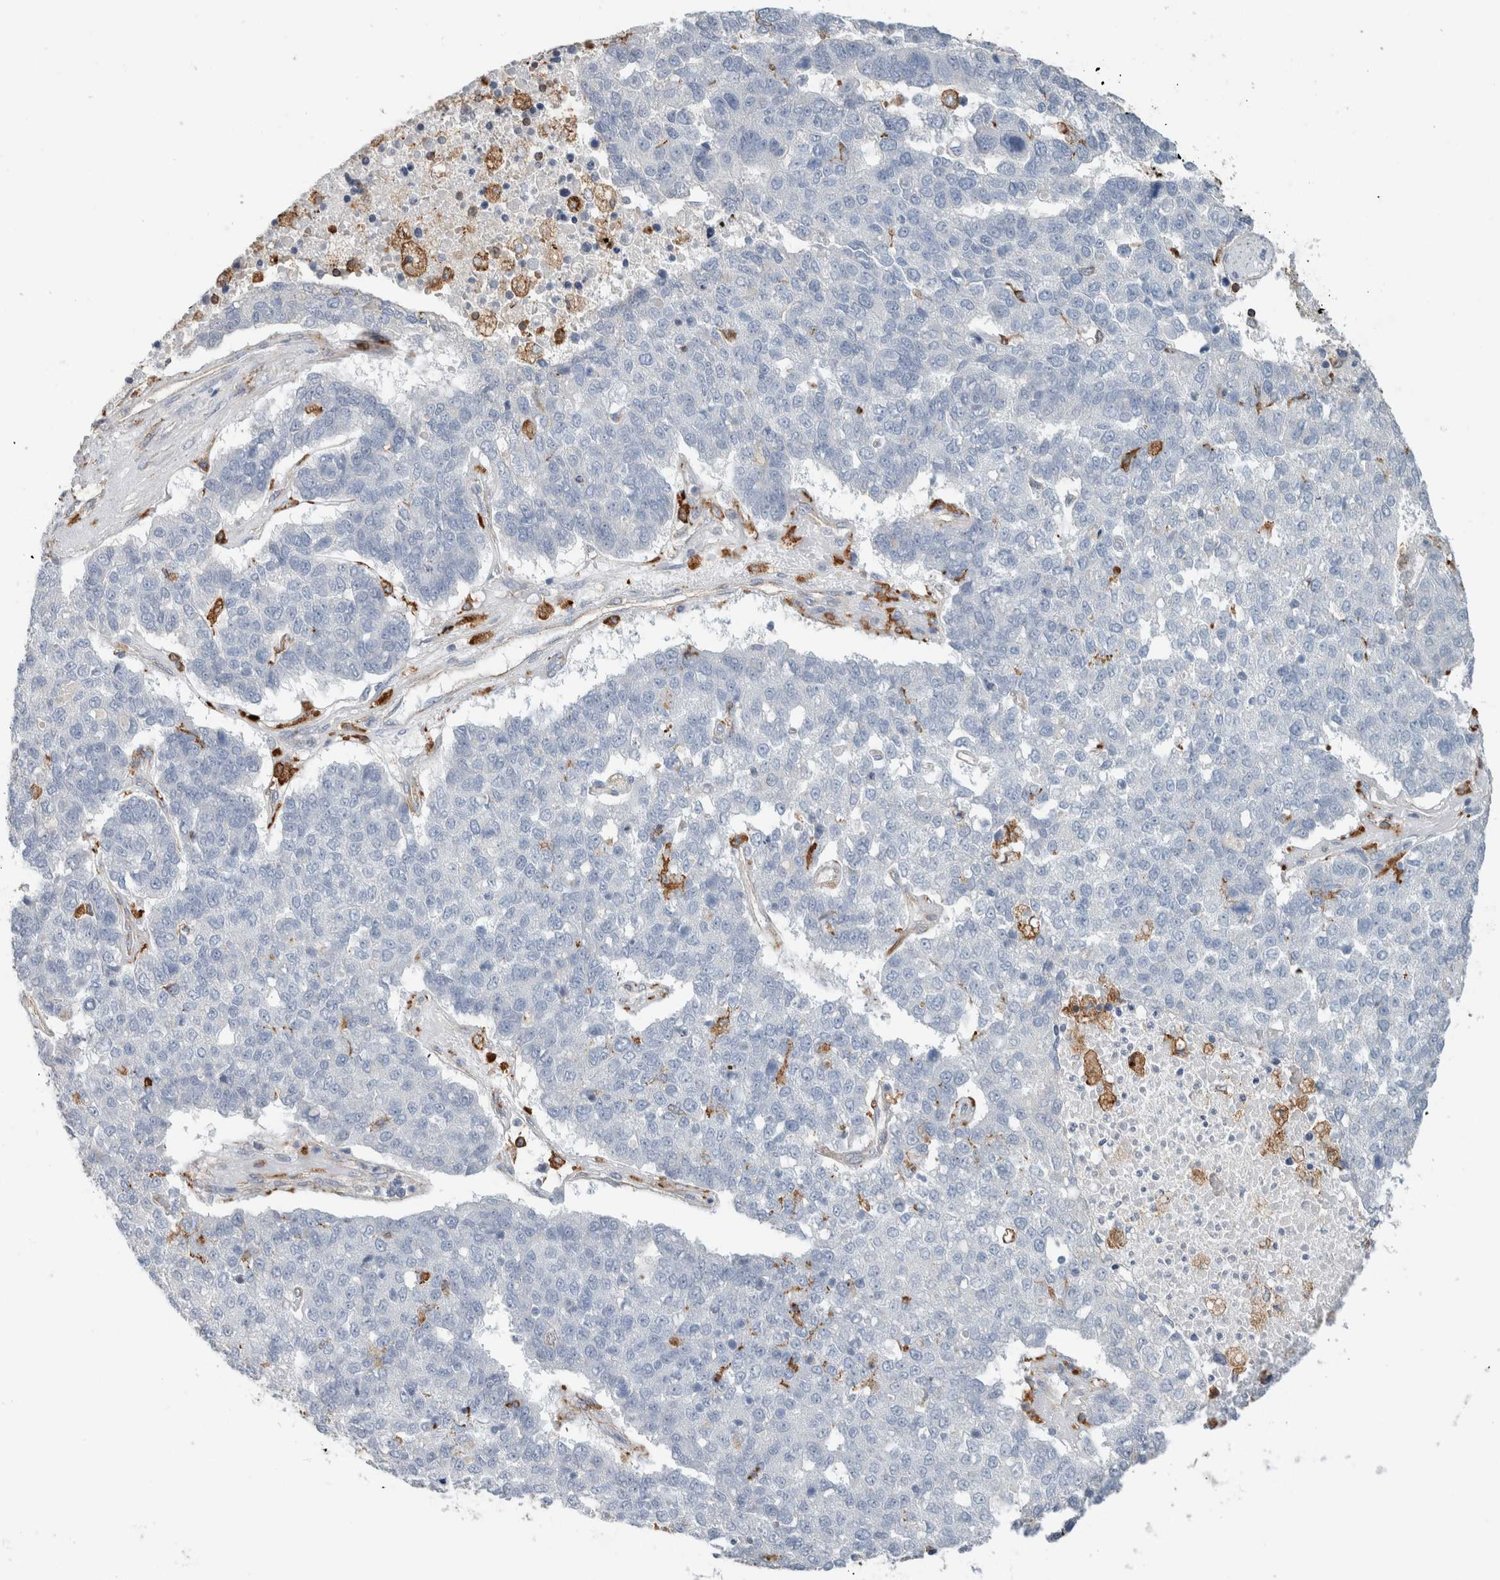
{"staining": {"intensity": "negative", "quantity": "none", "location": "none"}, "tissue": "pancreatic cancer", "cell_type": "Tumor cells", "image_type": "cancer", "snomed": [{"axis": "morphology", "description": "Adenocarcinoma, NOS"}, {"axis": "topography", "description": "Pancreas"}], "caption": "Micrograph shows no protein positivity in tumor cells of pancreatic cancer tissue. (DAB (3,3'-diaminobenzidine) immunohistochemistry, high magnification).", "gene": "LY86", "patient": {"sex": "female", "age": 61}}